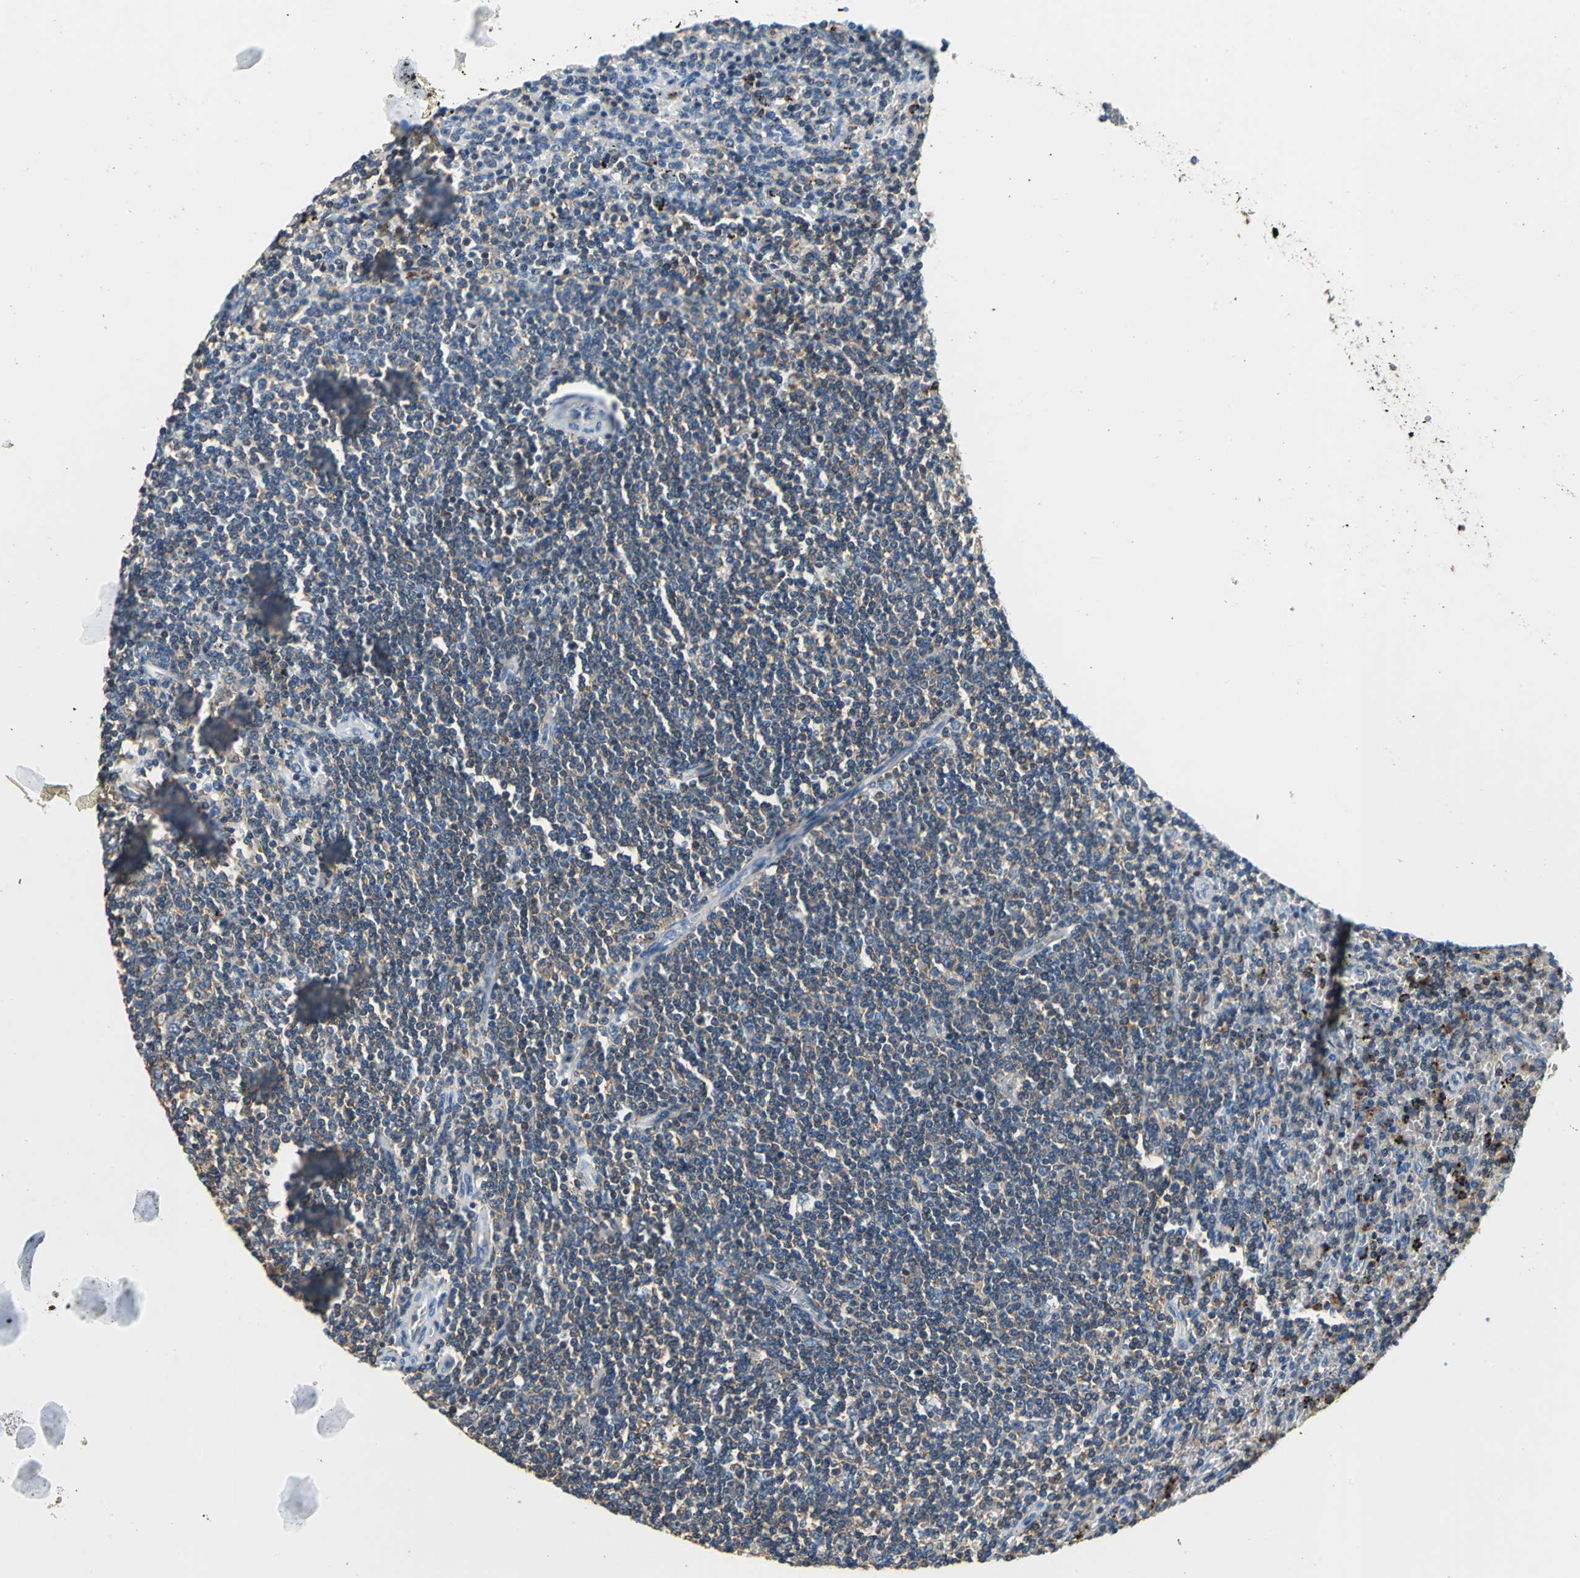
{"staining": {"intensity": "moderate", "quantity": ">75%", "location": "cytoplasmic/membranous"}, "tissue": "lymphoma", "cell_type": "Tumor cells", "image_type": "cancer", "snomed": [{"axis": "morphology", "description": "Malignant lymphoma, non-Hodgkin's type, Low grade"}, {"axis": "topography", "description": "Spleen"}], "caption": "Protein staining shows moderate cytoplasmic/membranous expression in about >75% of tumor cells in malignant lymphoma, non-Hodgkin's type (low-grade).", "gene": "SEPTIN6", "patient": {"sex": "female", "age": 50}}